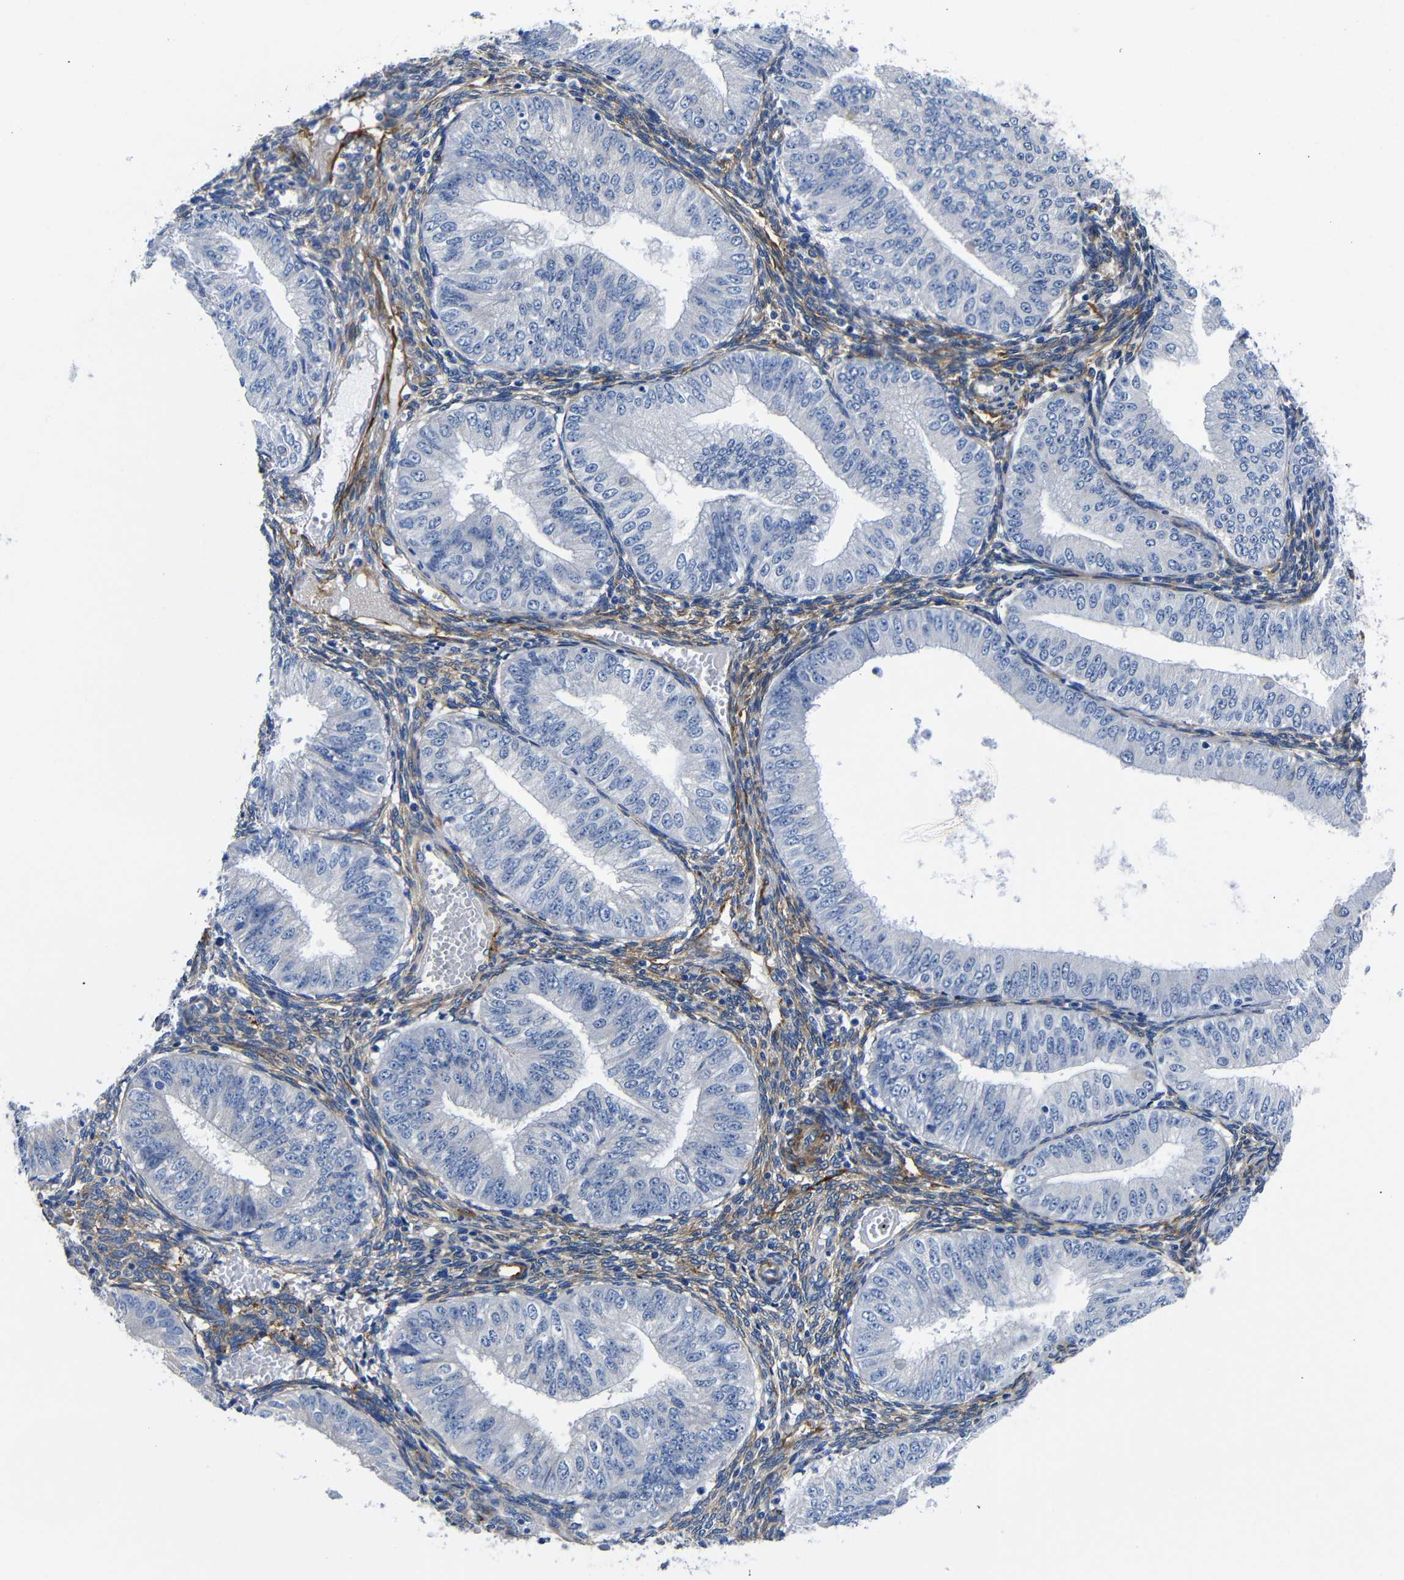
{"staining": {"intensity": "negative", "quantity": "none", "location": "none"}, "tissue": "endometrial cancer", "cell_type": "Tumor cells", "image_type": "cancer", "snomed": [{"axis": "morphology", "description": "Normal tissue, NOS"}, {"axis": "morphology", "description": "Adenocarcinoma, NOS"}, {"axis": "topography", "description": "Endometrium"}], "caption": "The IHC histopathology image has no significant expression in tumor cells of endometrial cancer tissue. (DAB (3,3'-diaminobenzidine) IHC, high magnification).", "gene": "LRIG1", "patient": {"sex": "female", "age": 53}}